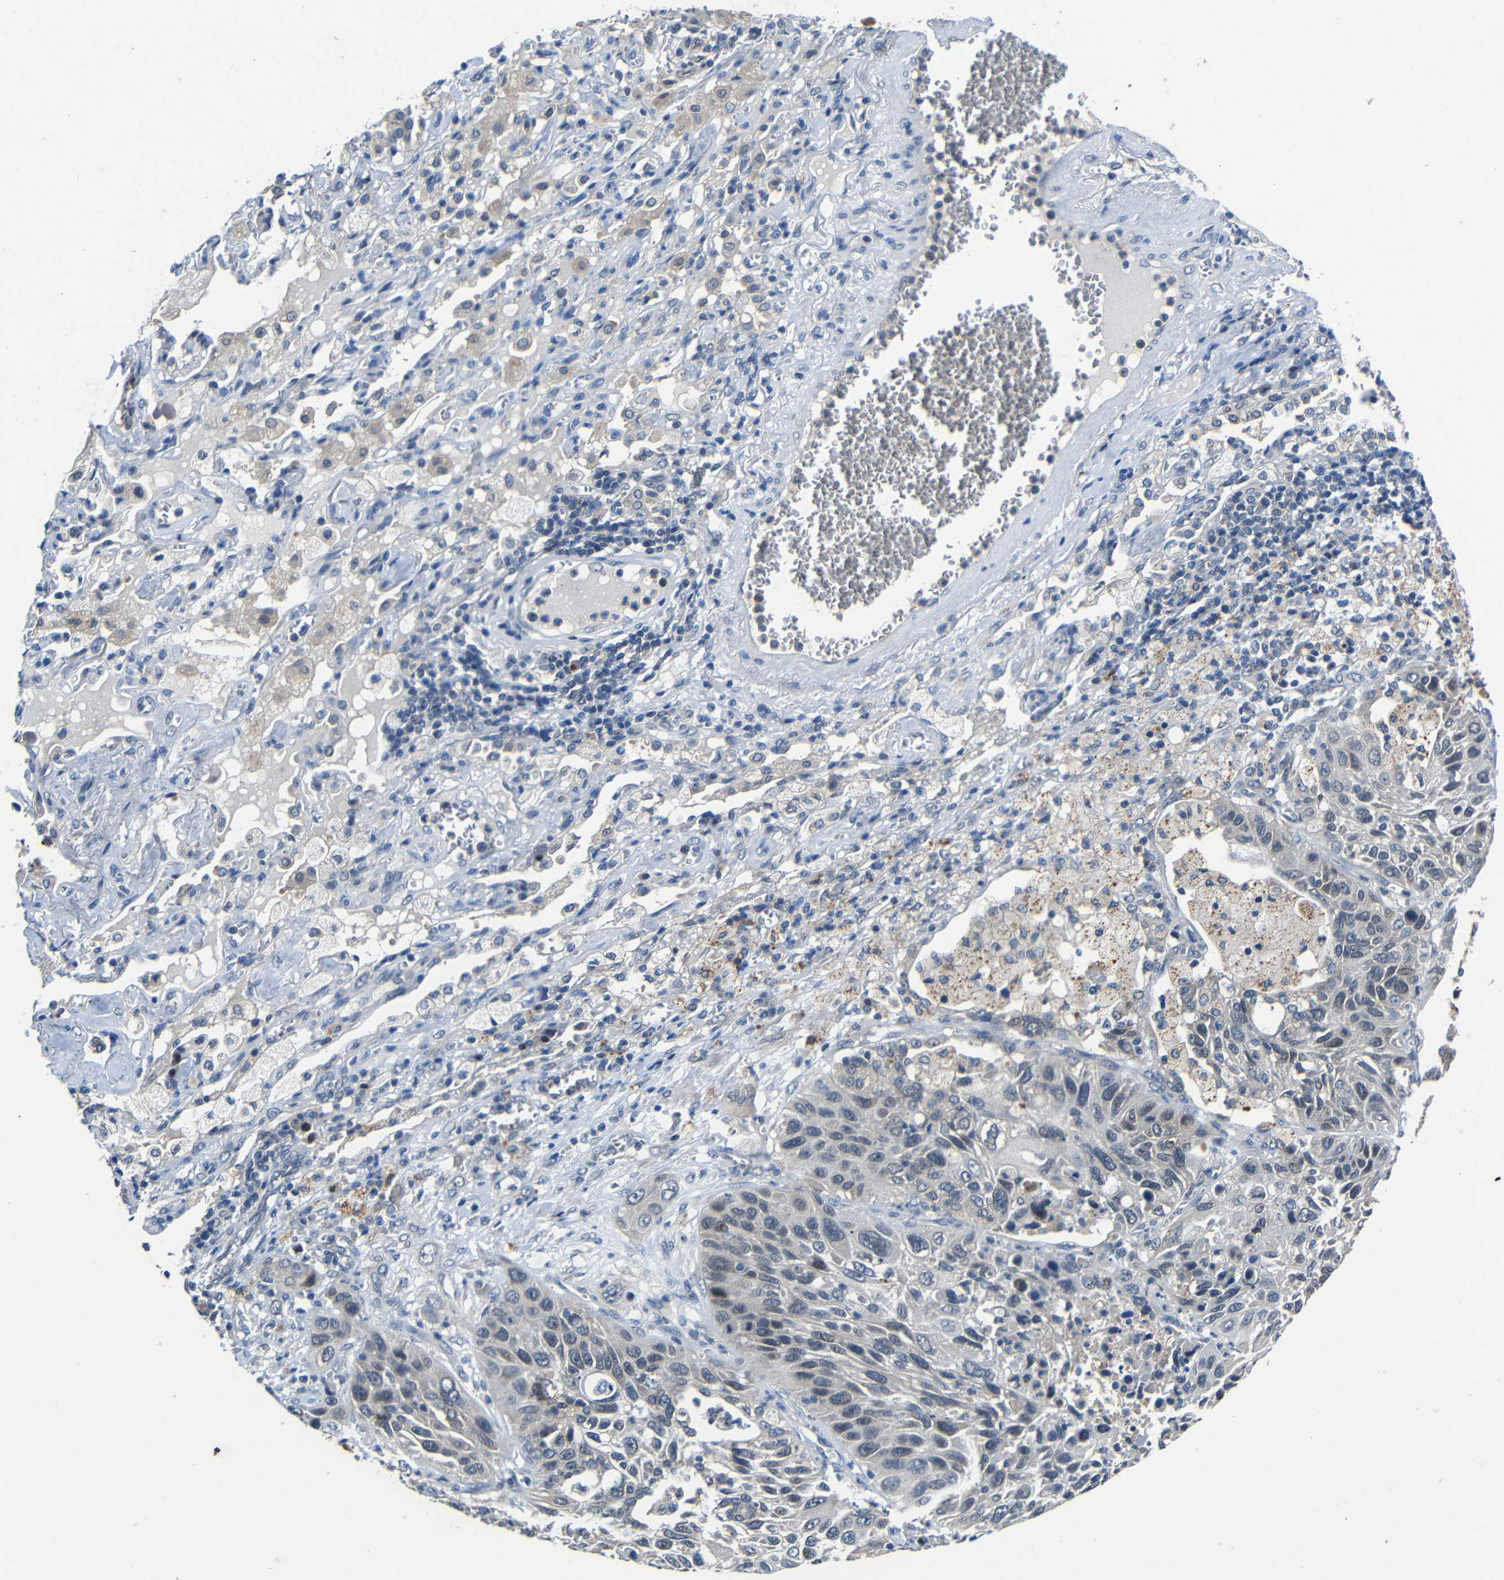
{"staining": {"intensity": "weak", "quantity": "<25%", "location": "nuclear"}, "tissue": "lung cancer", "cell_type": "Tumor cells", "image_type": "cancer", "snomed": [{"axis": "morphology", "description": "Squamous cell carcinoma, NOS"}, {"axis": "topography", "description": "Lung"}], "caption": "This image is of lung cancer (squamous cell carcinoma) stained with immunohistochemistry to label a protein in brown with the nuclei are counter-stained blue. There is no staining in tumor cells.", "gene": "C6orf89", "patient": {"sex": "female", "age": 76}}